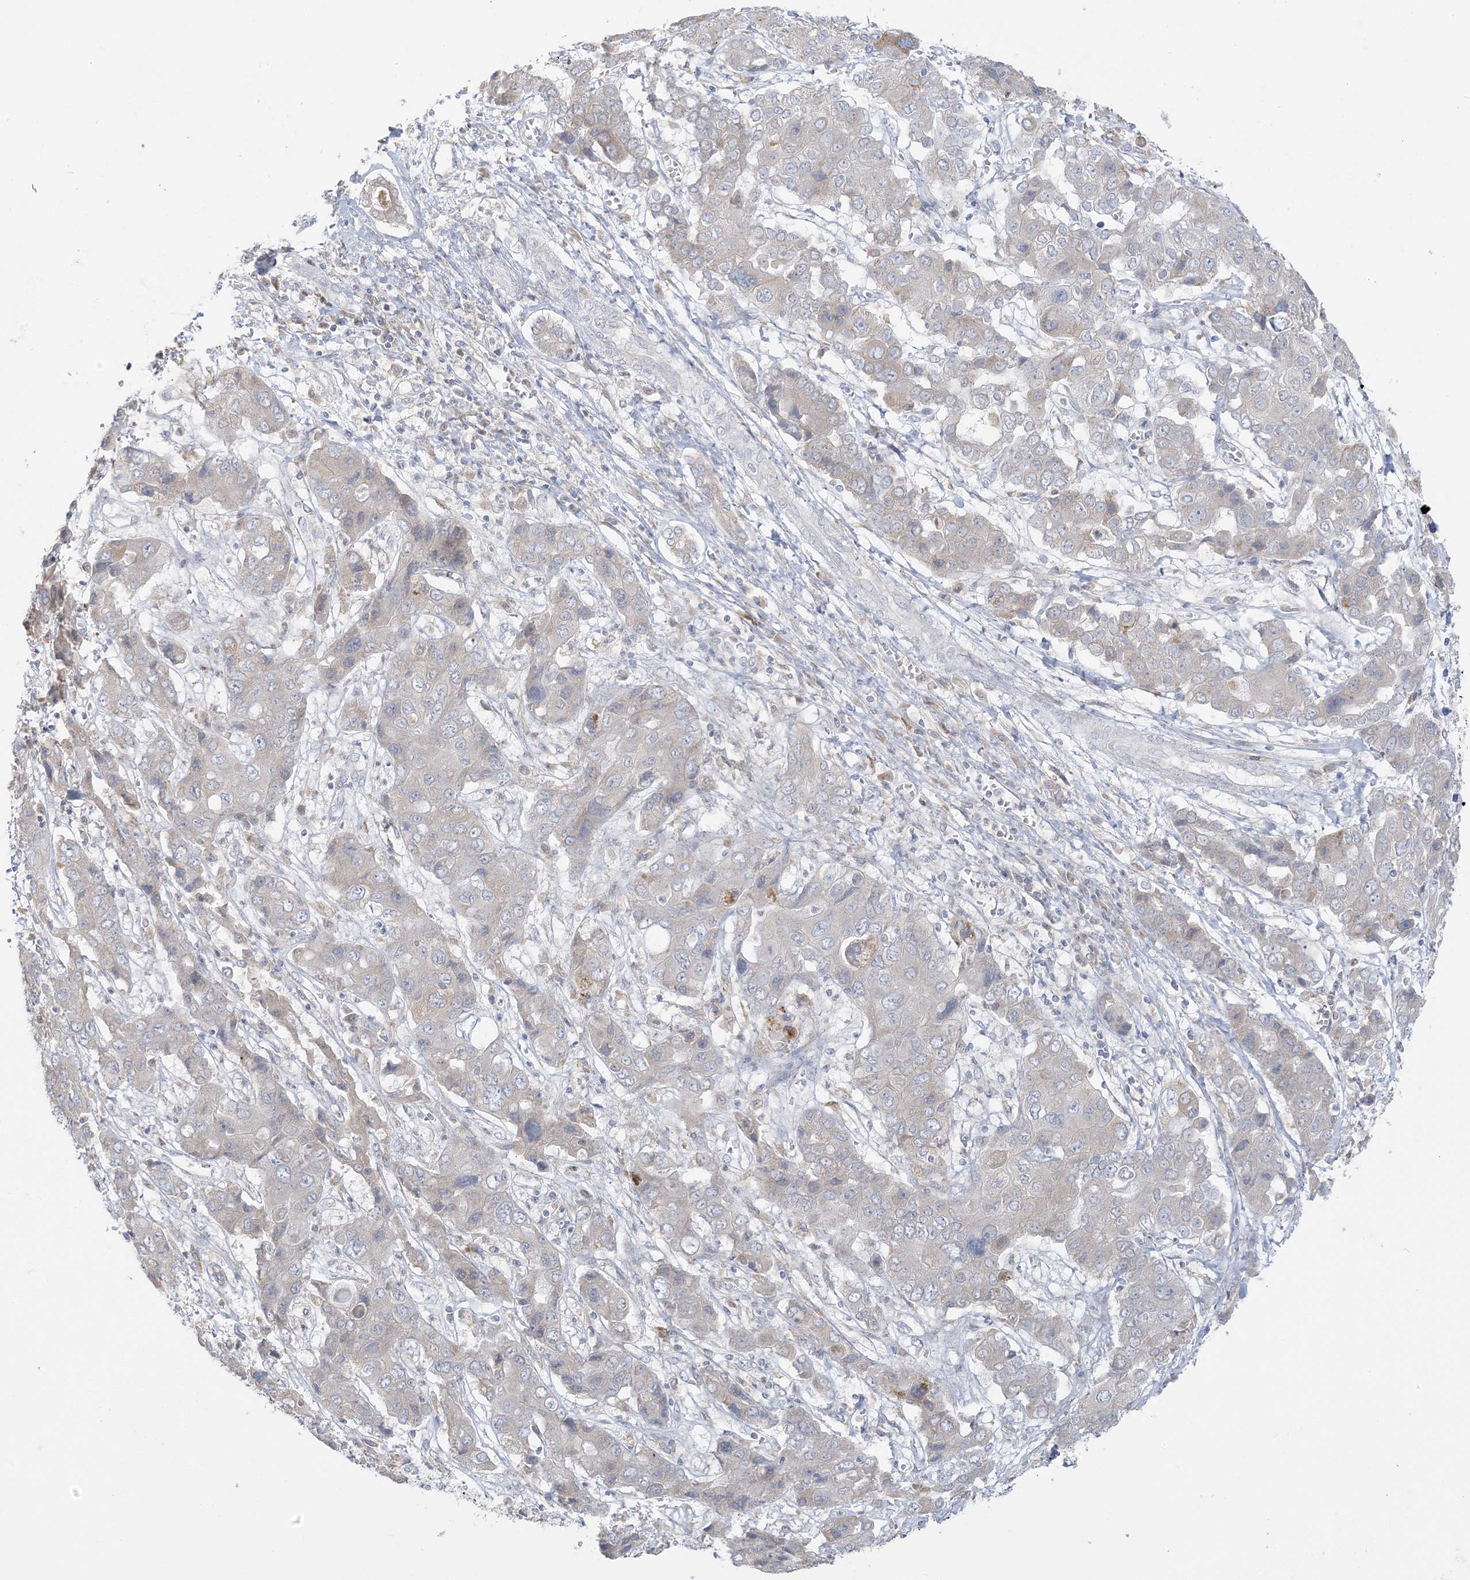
{"staining": {"intensity": "negative", "quantity": "none", "location": "none"}, "tissue": "liver cancer", "cell_type": "Tumor cells", "image_type": "cancer", "snomed": [{"axis": "morphology", "description": "Cholangiocarcinoma"}, {"axis": "topography", "description": "Liver"}], "caption": "A high-resolution histopathology image shows IHC staining of liver cancer, which reveals no significant expression in tumor cells.", "gene": "EEFSEC", "patient": {"sex": "male", "age": 67}}